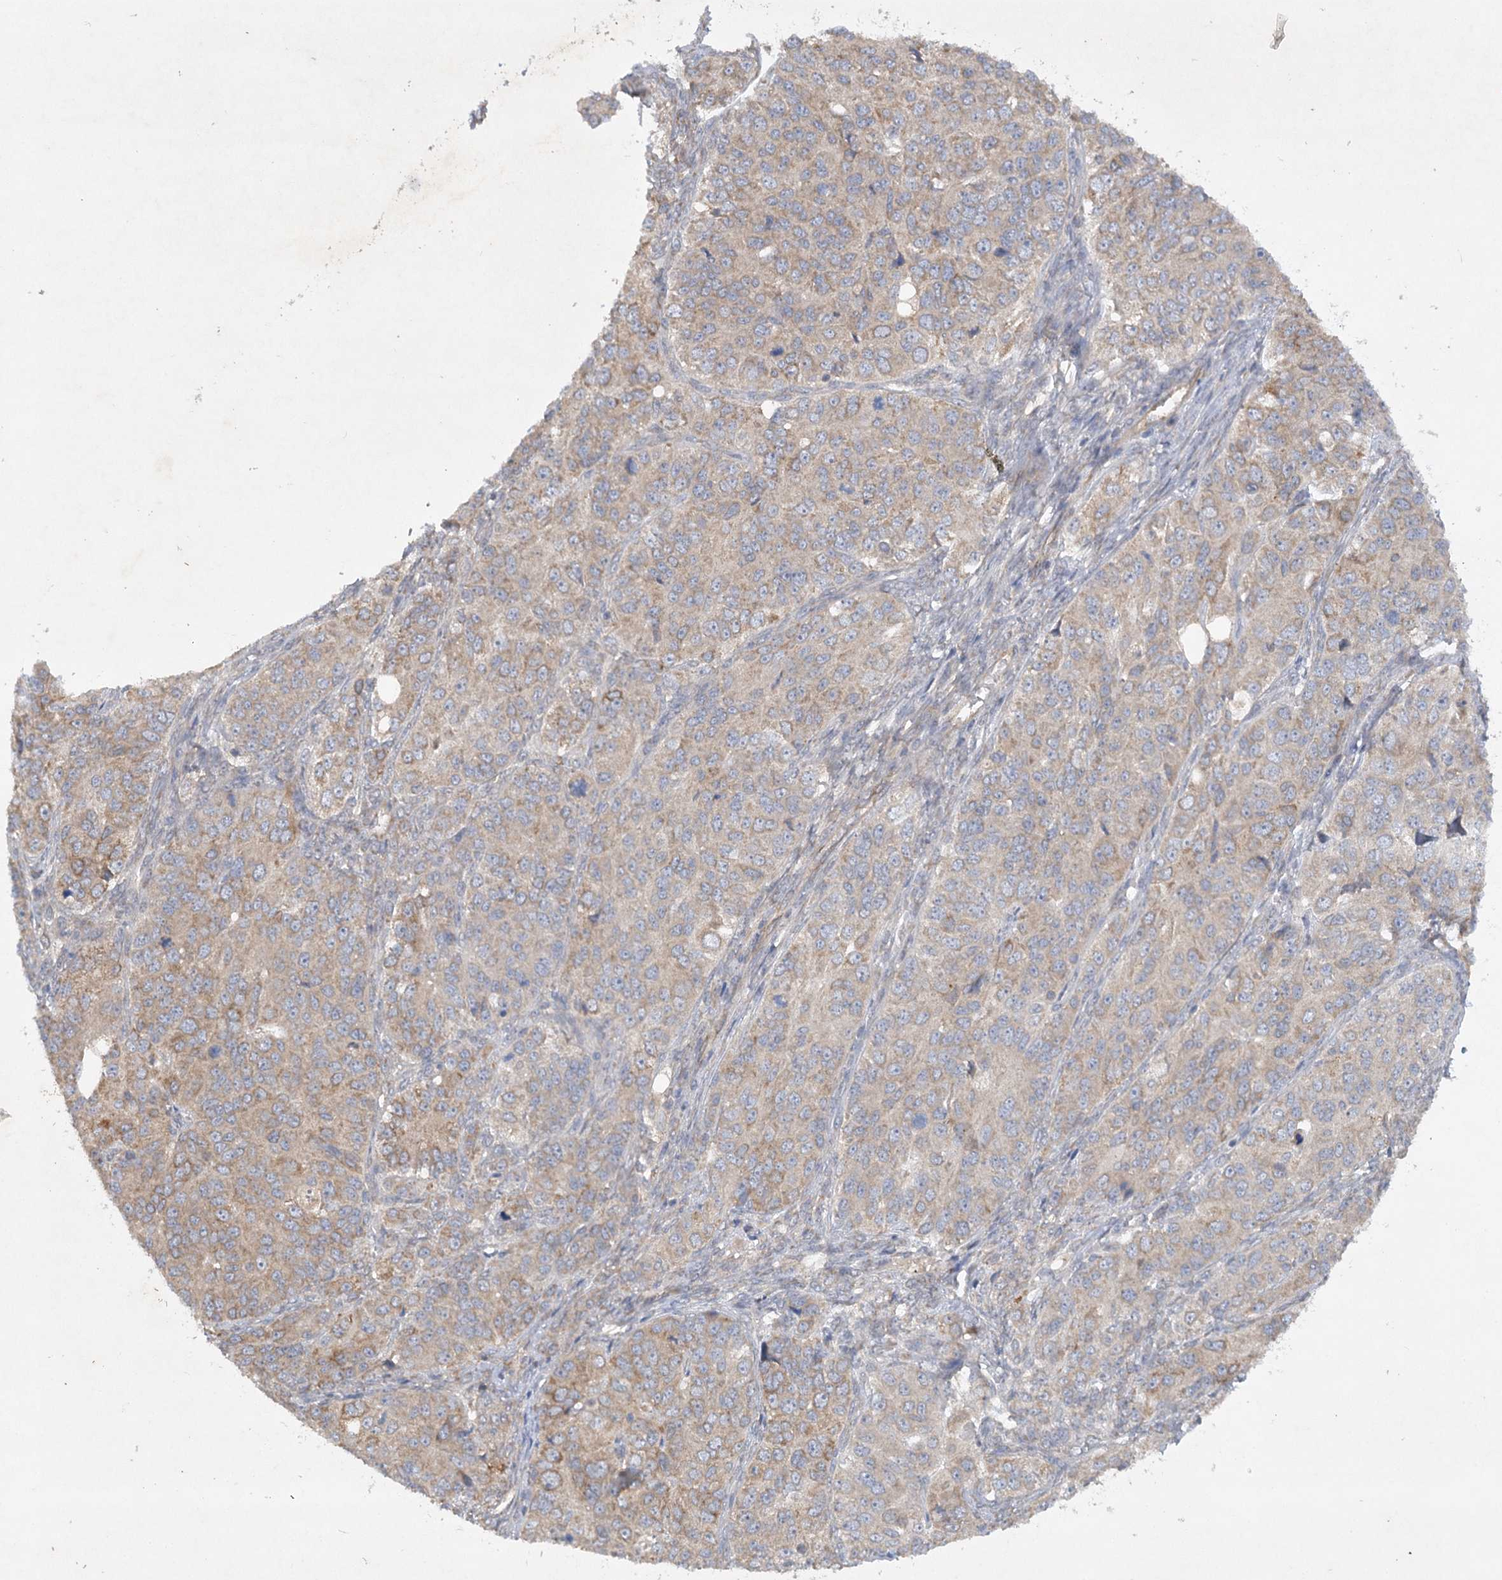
{"staining": {"intensity": "weak", "quantity": ">75%", "location": "cytoplasmic/membranous"}, "tissue": "ovarian cancer", "cell_type": "Tumor cells", "image_type": "cancer", "snomed": [{"axis": "morphology", "description": "Carcinoma, endometroid"}, {"axis": "topography", "description": "Ovary"}], "caption": "Immunohistochemistry (IHC) staining of ovarian cancer, which exhibits low levels of weak cytoplasmic/membranous expression in approximately >75% of tumor cells indicating weak cytoplasmic/membranous protein expression. The staining was performed using DAB (3,3'-diaminobenzidine) (brown) for protein detection and nuclei were counterstained in hematoxylin (blue).", "gene": "TRAF3IP1", "patient": {"sex": "female", "age": 51}}